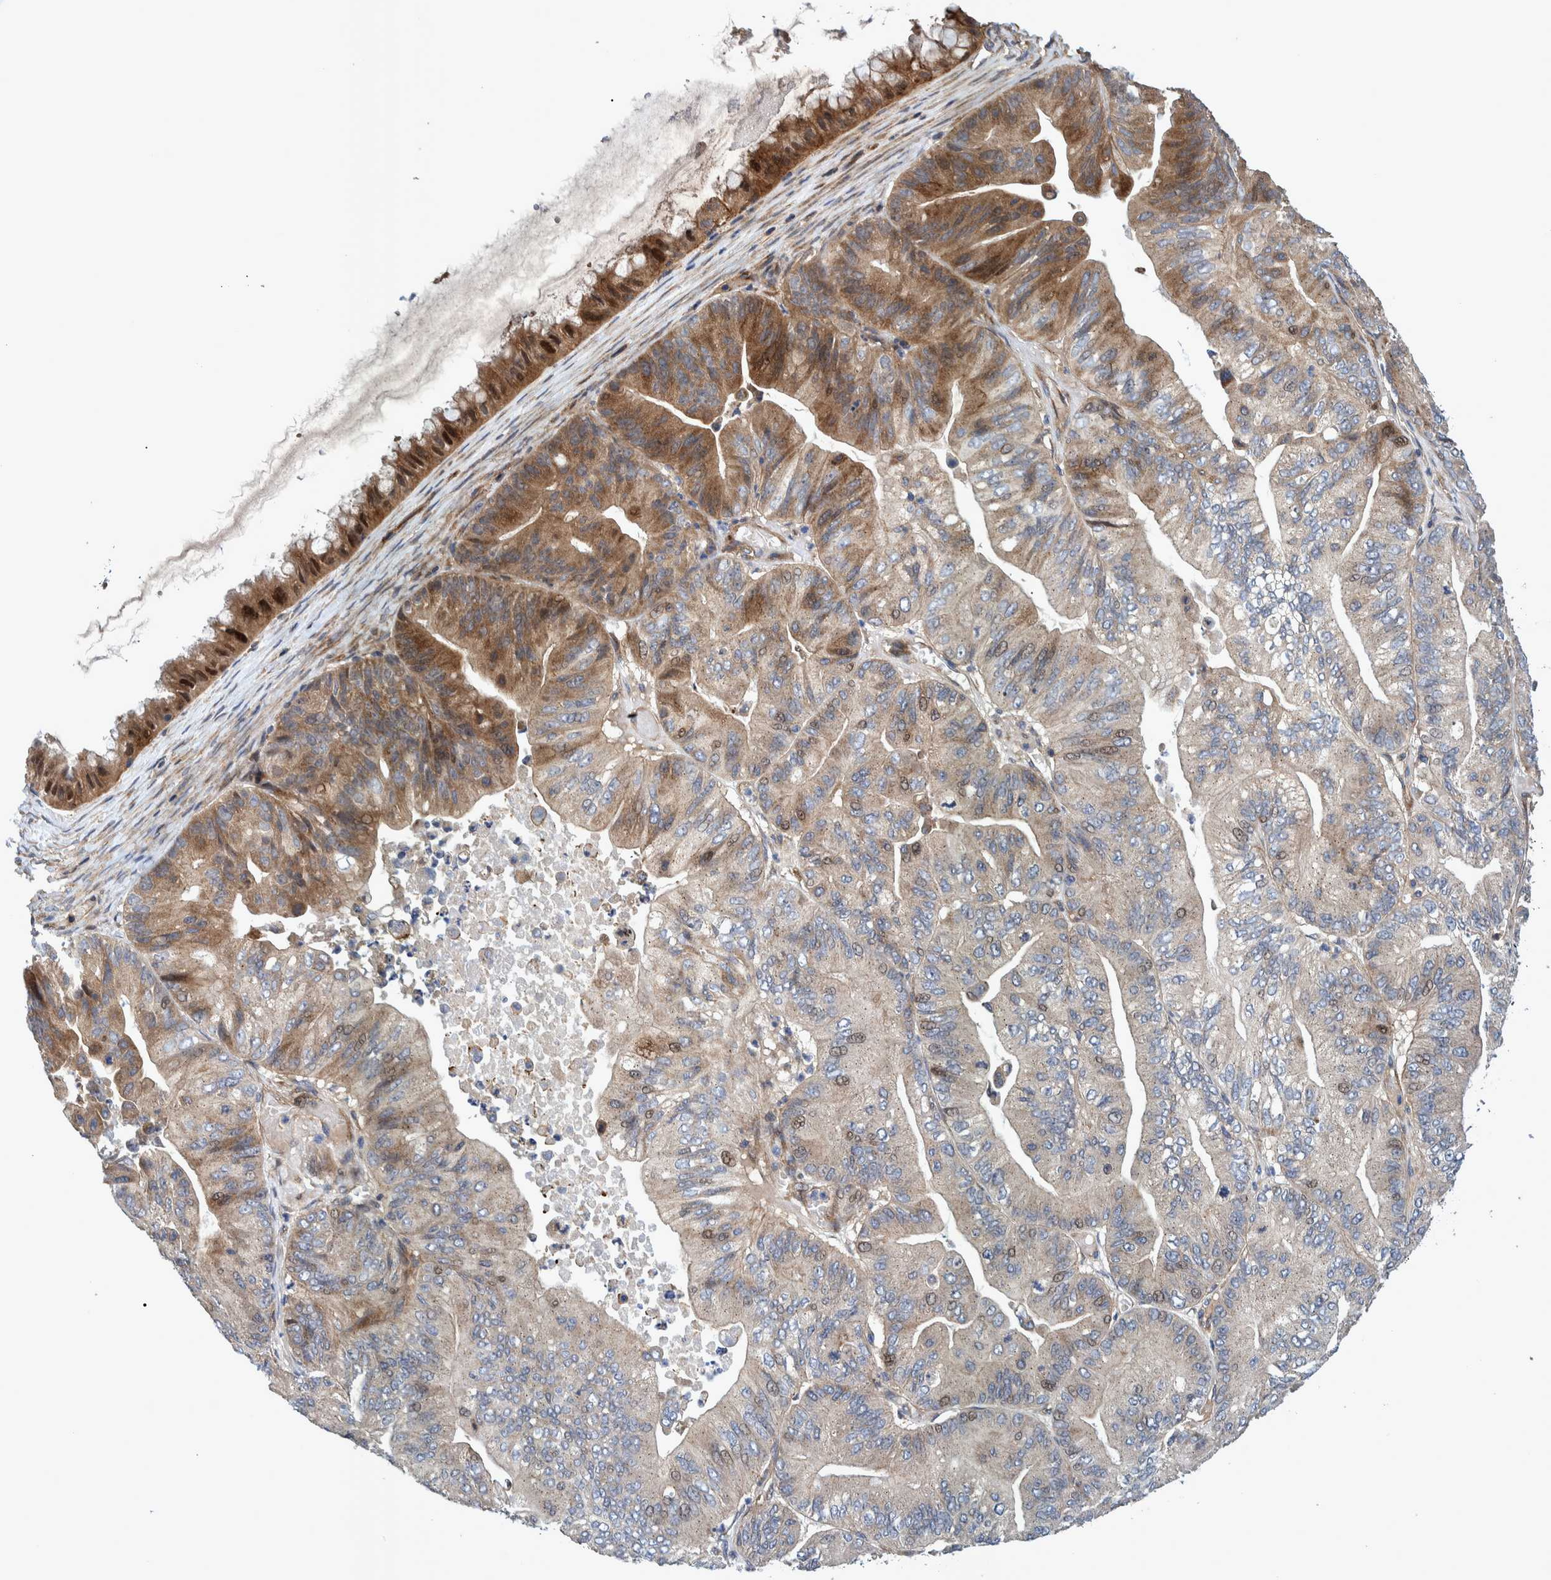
{"staining": {"intensity": "moderate", "quantity": "25%-75%", "location": "cytoplasmic/membranous"}, "tissue": "ovarian cancer", "cell_type": "Tumor cells", "image_type": "cancer", "snomed": [{"axis": "morphology", "description": "Cystadenocarcinoma, mucinous, NOS"}, {"axis": "topography", "description": "Ovary"}], "caption": "Ovarian cancer (mucinous cystadenocarcinoma) stained with a brown dye displays moderate cytoplasmic/membranous positive staining in about 25%-75% of tumor cells.", "gene": "GRPEL2", "patient": {"sex": "female", "age": 61}}